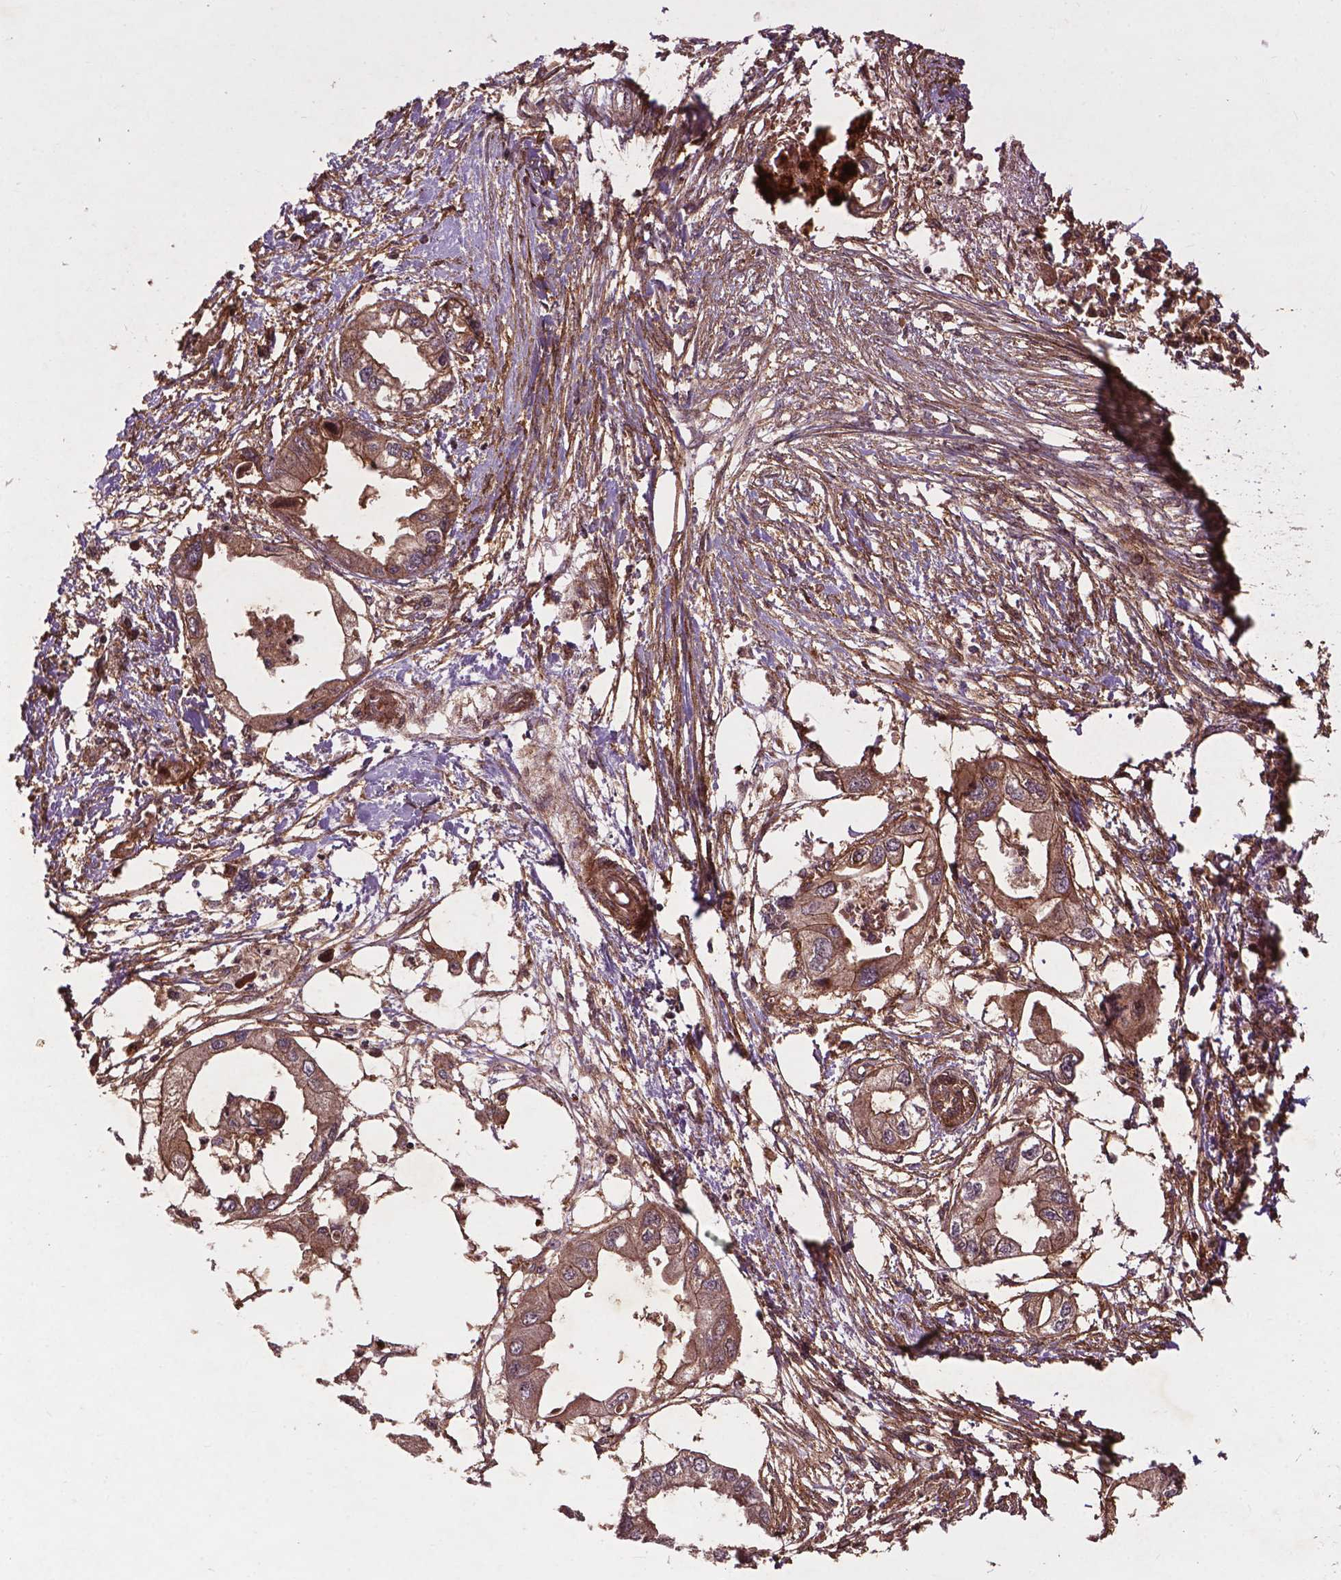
{"staining": {"intensity": "moderate", "quantity": ">75%", "location": "cytoplasmic/membranous"}, "tissue": "endometrial cancer", "cell_type": "Tumor cells", "image_type": "cancer", "snomed": [{"axis": "morphology", "description": "Adenocarcinoma, NOS"}, {"axis": "morphology", "description": "Adenocarcinoma, metastatic, NOS"}, {"axis": "topography", "description": "Adipose tissue"}, {"axis": "topography", "description": "Endometrium"}], "caption": "Protein analysis of endometrial cancer (metastatic adenocarcinoma) tissue demonstrates moderate cytoplasmic/membranous staining in approximately >75% of tumor cells.", "gene": "RRAS", "patient": {"sex": "female", "age": 67}}